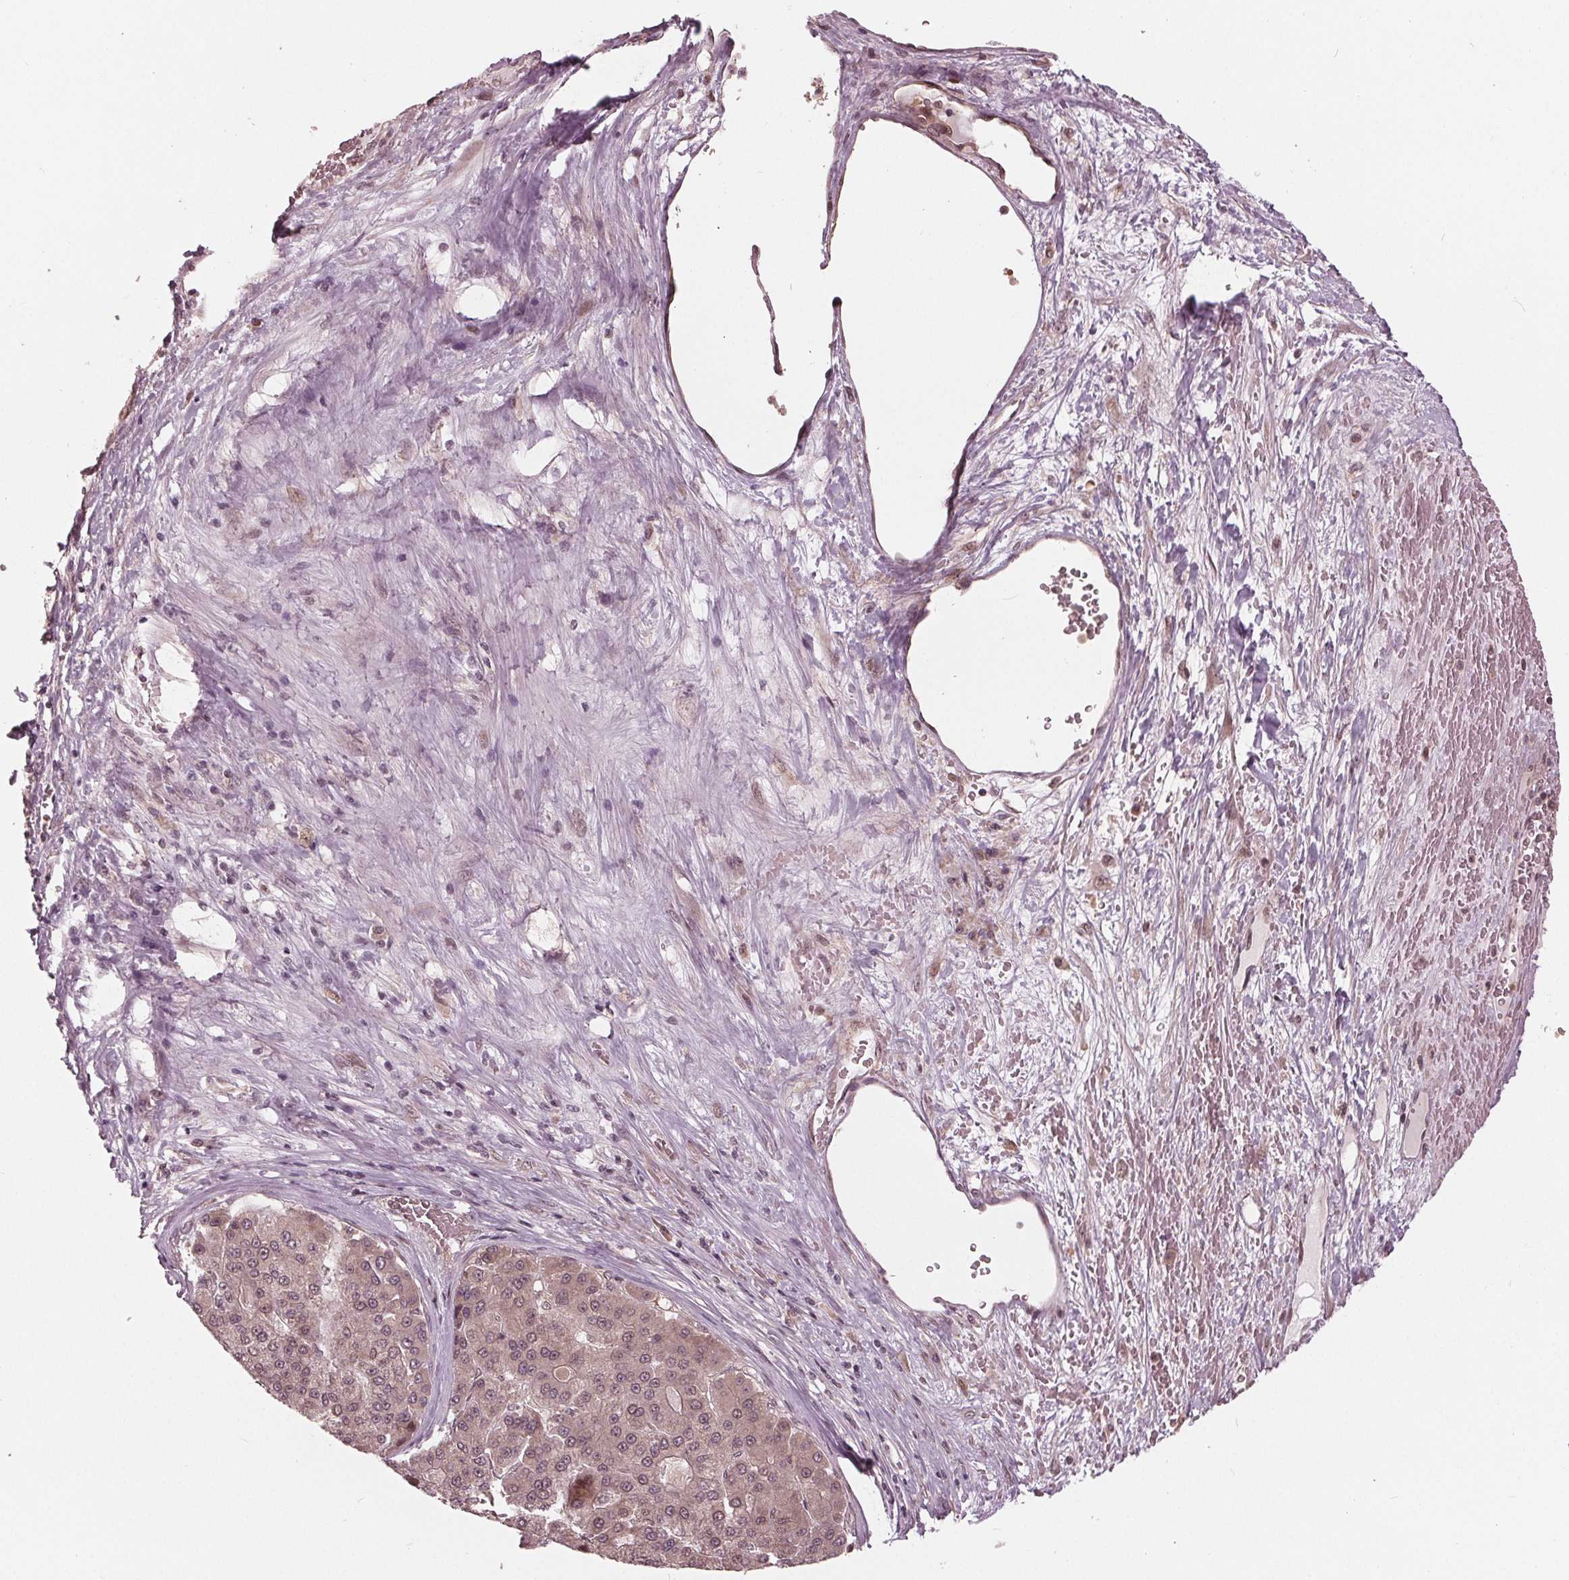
{"staining": {"intensity": "moderate", "quantity": "<25%", "location": "nuclear"}, "tissue": "liver cancer", "cell_type": "Tumor cells", "image_type": "cancer", "snomed": [{"axis": "morphology", "description": "Carcinoma, Hepatocellular, NOS"}, {"axis": "topography", "description": "Liver"}], "caption": "Immunohistochemistry of human liver cancer (hepatocellular carcinoma) shows low levels of moderate nuclear positivity in approximately <25% of tumor cells.", "gene": "ZNF471", "patient": {"sex": "male", "age": 70}}